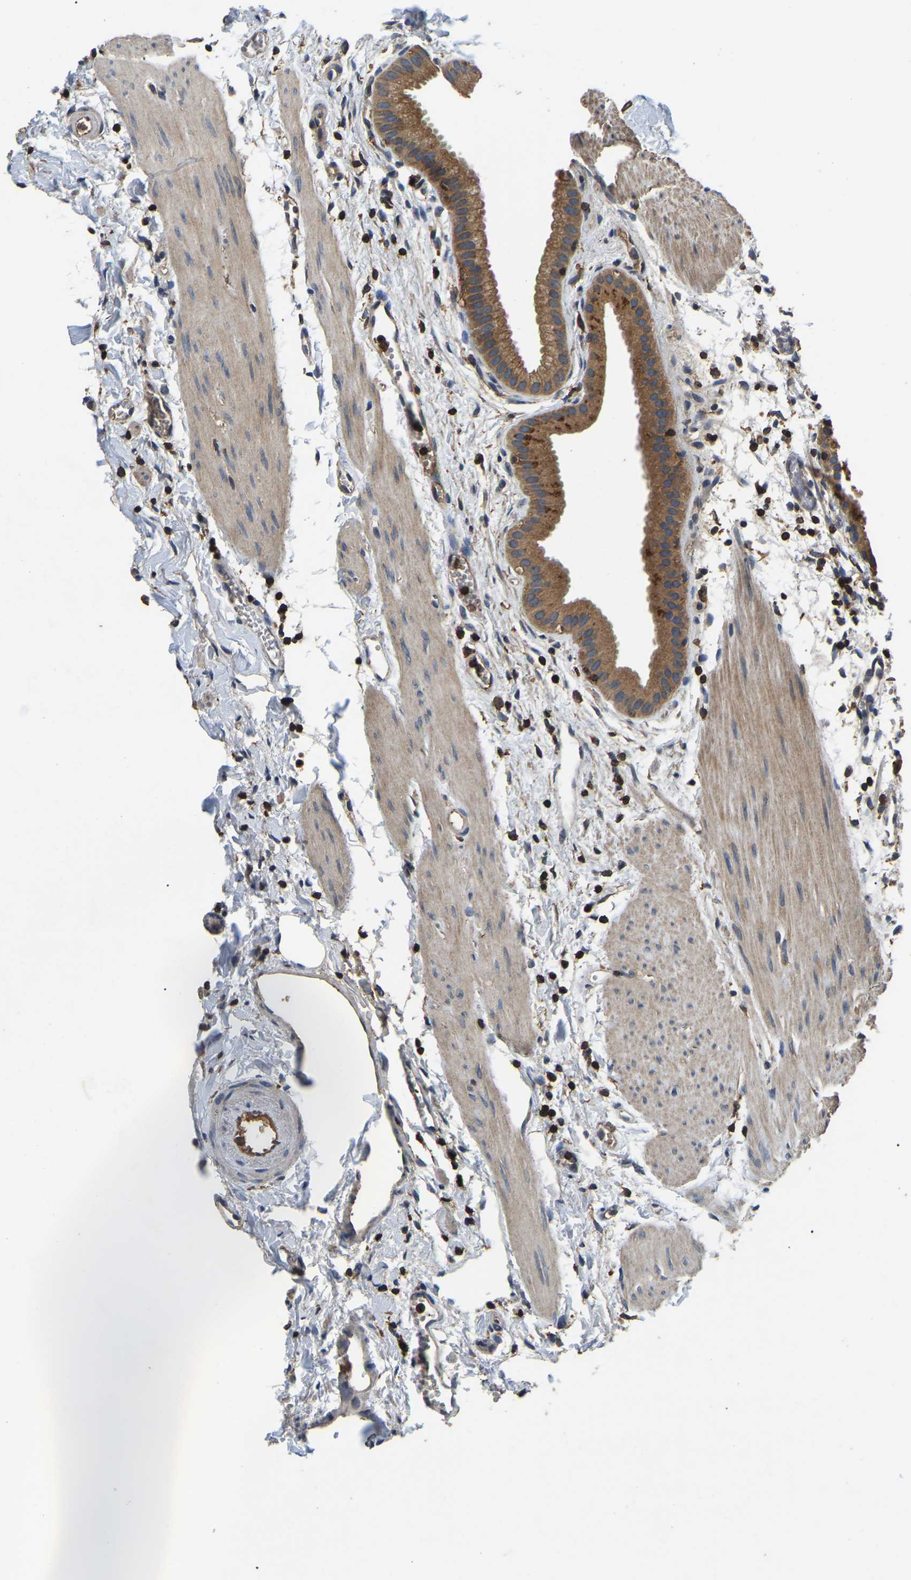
{"staining": {"intensity": "moderate", "quantity": ">75%", "location": "cytoplasmic/membranous"}, "tissue": "gallbladder", "cell_type": "Glandular cells", "image_type": "normal", "snomed": [{"axis": "morphology", "description": "Normal tissue, NOS"}, {"axis": "topography", "description": "Gallbladder"}], "caption": "An image of human gallbladder stained for a protein displays moderate cytoplasmic/membranous brown staining in glandular cells.", "gene": "SMPD2", "patient": {"sex": "female", "age": 64}}